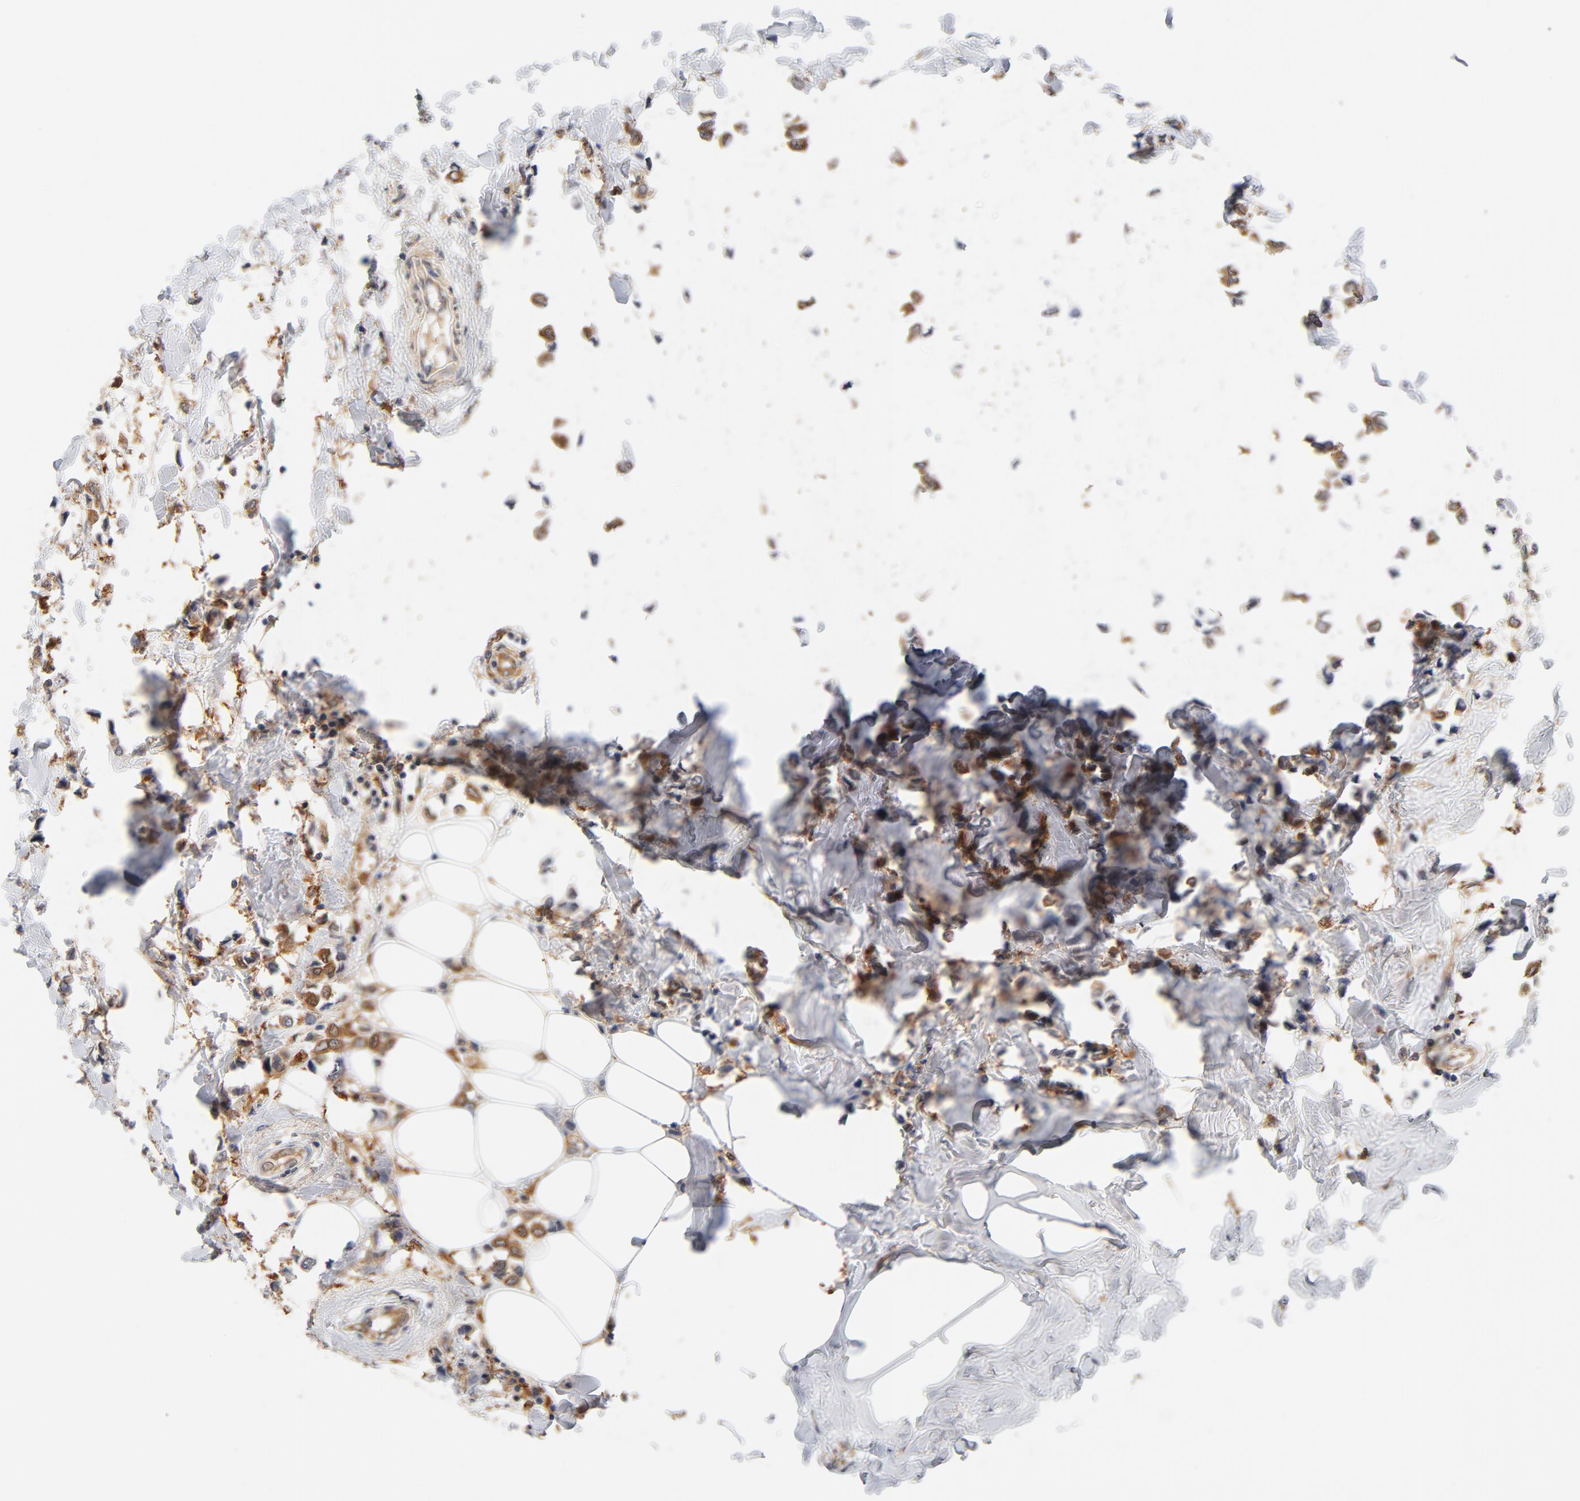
{"staining": {"intensity": "moderate", "quantity": ">75%", "location": "cytoplasmic/membranous"}, "tissue": "breast cancer", "cell_type": "Tumor cells", "image_type": "cancer", "snomed": [{"axis": "morphology", "description": "Lobular carcinoma"}, {"axis": "topography", "description": "Breast"}], "caption": "Protein staining of breast cancer tissue displays moderate cytoplasmic/membranous expression in approximately >75% of tumor cells. The staining was performed using DAB, with brown indicating positive protein expression. Nuclei are stained blue with hematoxylin.", "gene": "ASMTL", "patient": {"sex": "female", "age": 51}}